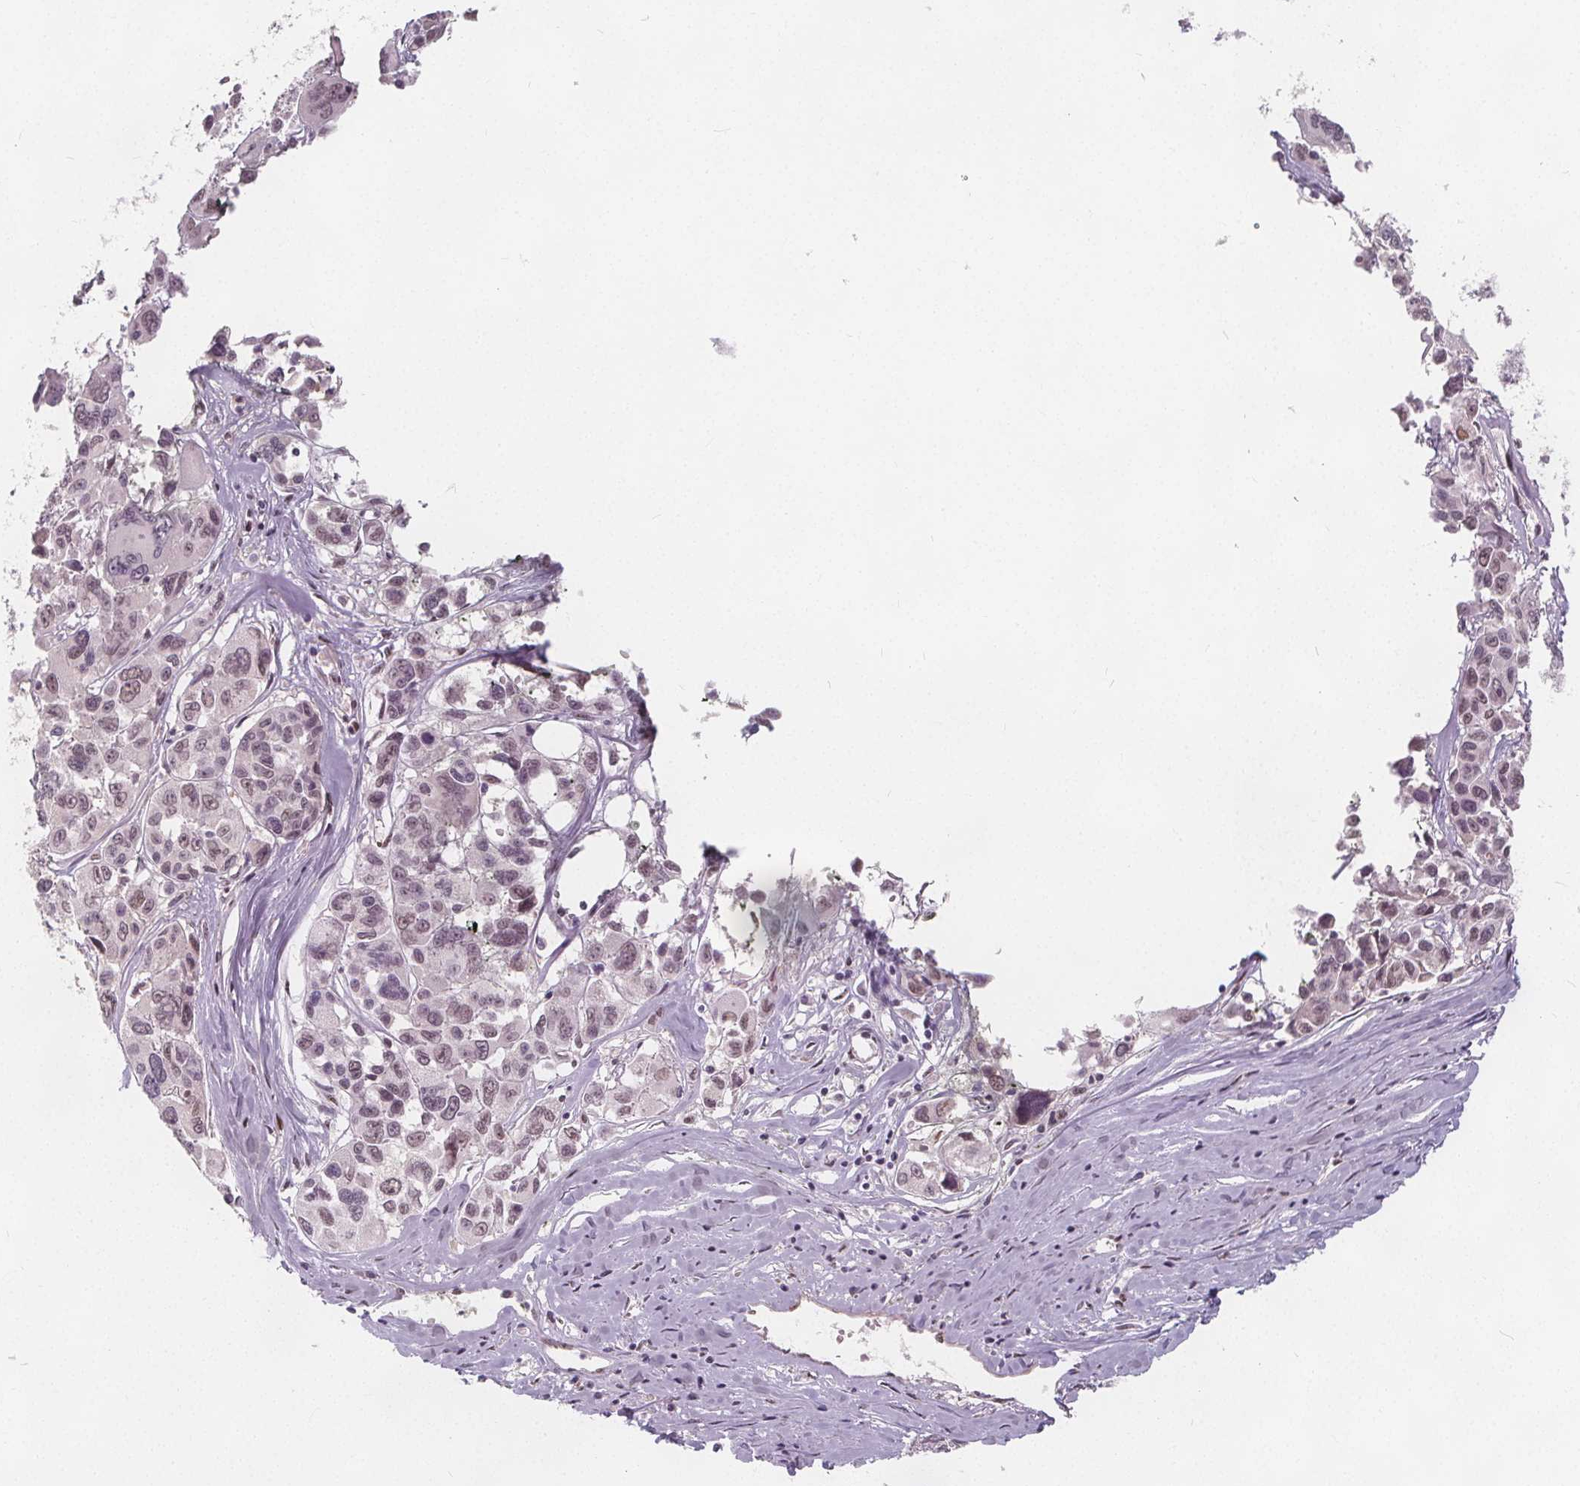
{"staining": {"intensity": "negative", "quantity": "none", "location": "none"}, "tissue": "melanoma", "cell_type": "Tumor cells", "image_type": "cancer", "snomed": [{"axis": "morphology", "description": "Malignant melanoma, NOS"}, {"axis": "topography", "description": "Skin"}], "caption": "Immunohistochemical staining of human melanoma reveals no significant staining in tumor cells.", "gene": "DRC3", "patient": {"sex": "female", "age": 66}}